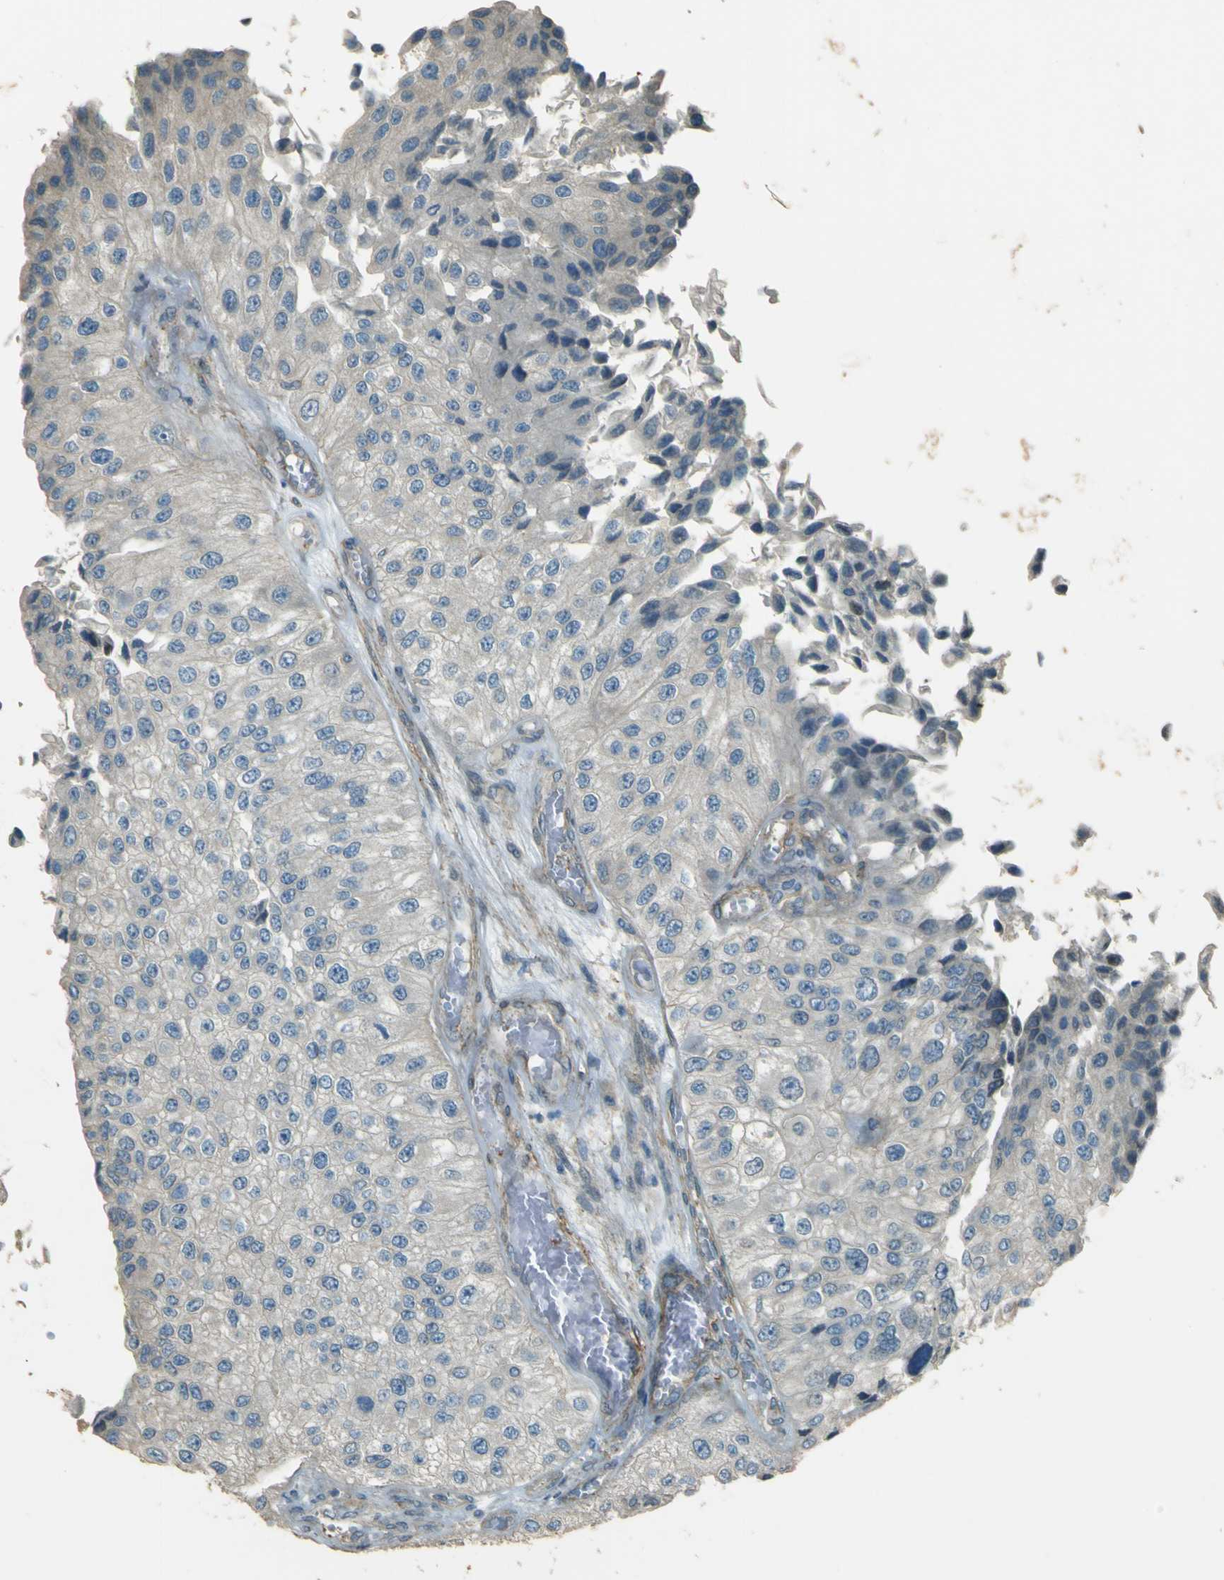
{"staining": {"intensity": "negative", "quantity": "none", "location": "none"}, "tissue": "urothelial cancer", "cell_type": "Tumor cells", "image_type": "cancer", "snomed": [{"axis": "morphology", "description": "Urothelial carcinoma, High grade"}, {"axis": "topography", "description": "Kidney"}, {"axis": "topography", "description": "Urinary bladder"}], "caption": "Immunohistochemical staining of high-grade urothelial carcinoma reveals no significant staining in tumor cells.", "gene": "NEXN", "patient": {"sex": "male", "age": 77}}